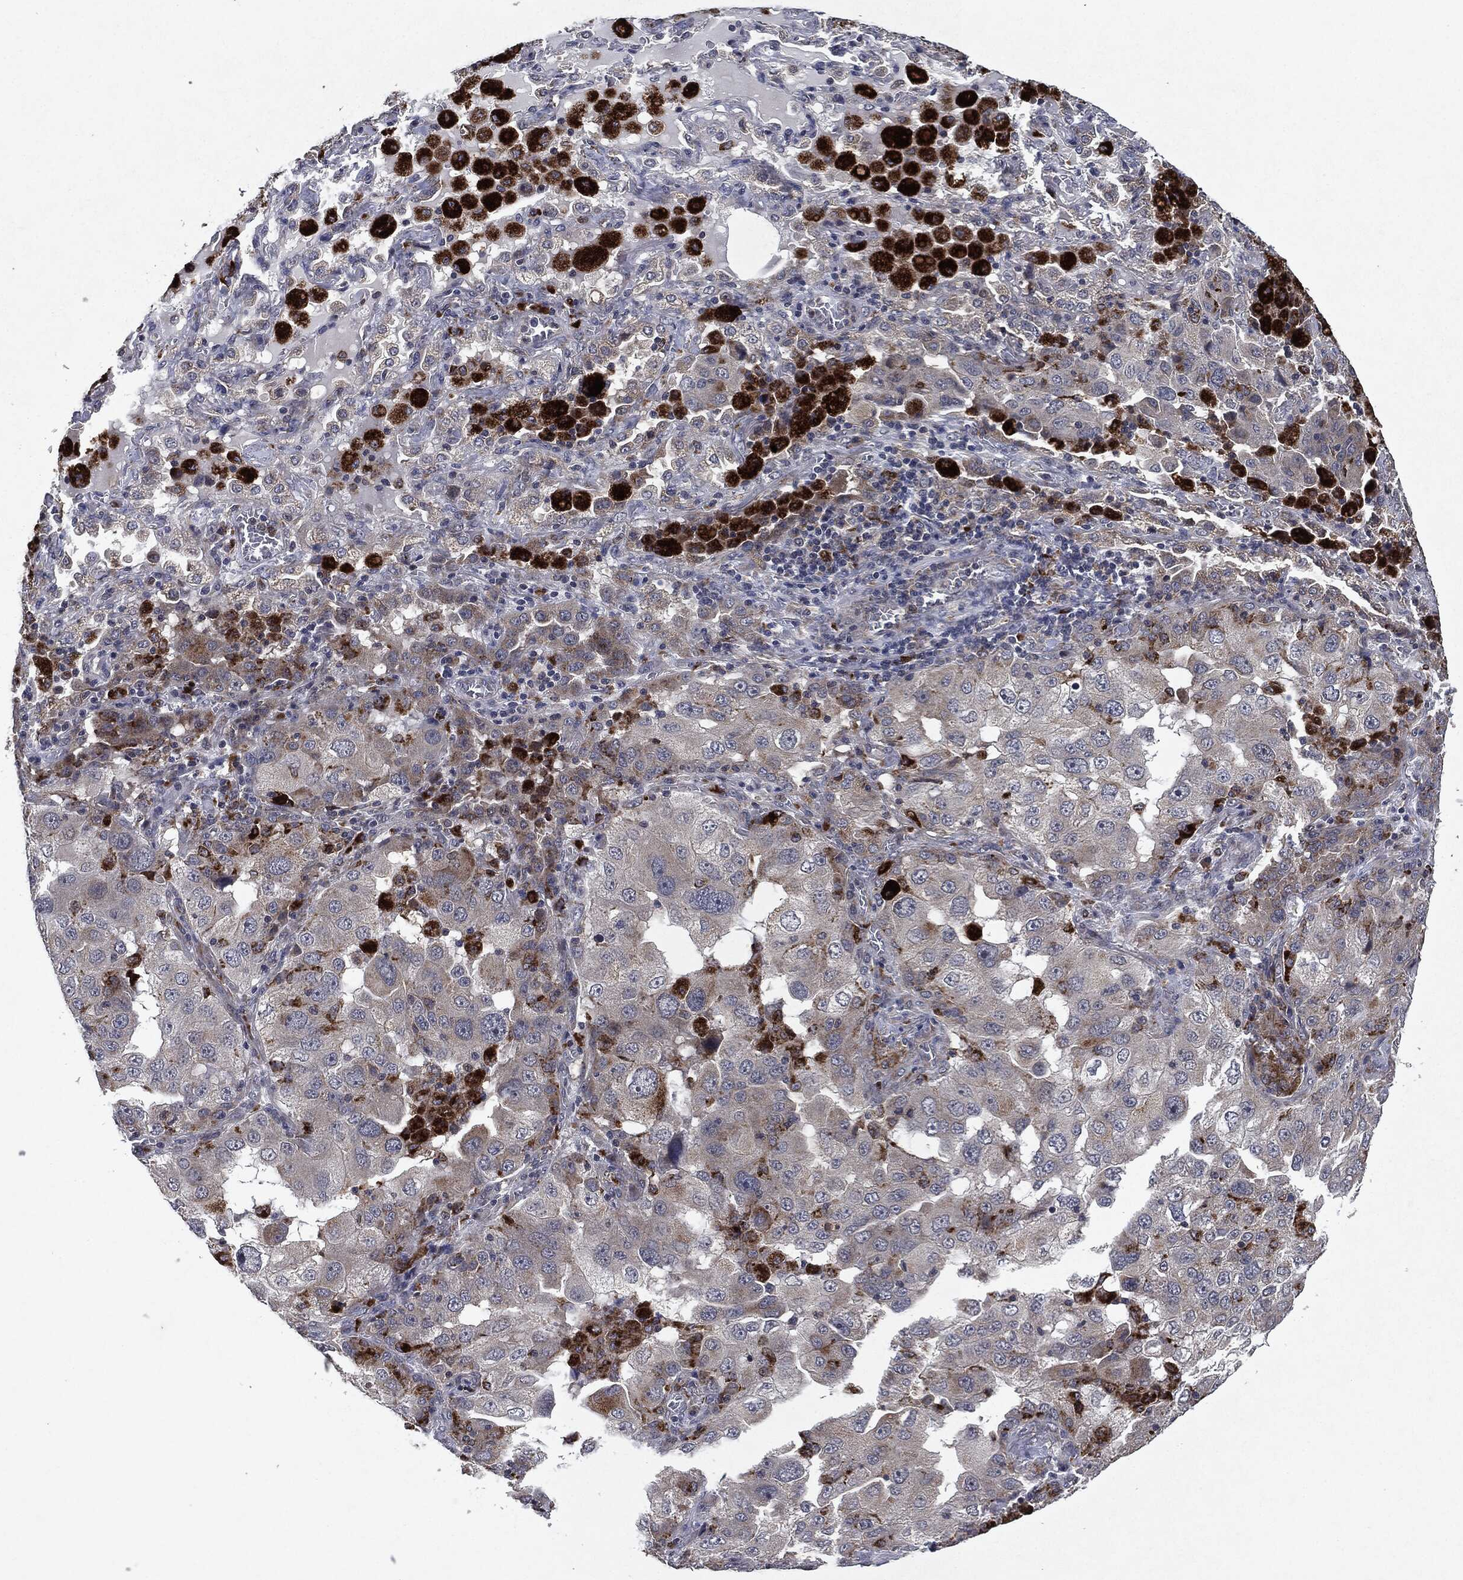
{"staining": {"intensity": "negative", "quantity": "none", "location": "none"}, "tissue": "lung cancer", "cell_type": "Tumor cells", "image_type": "cancer", "snomed": [{"axis": "morphology", "description": "Adenocarcinoma, NOS"}, {"axis": "topography", "description": "Lung"}], "caption": "Human lung cancer stained for a protein using IHC exhibits no staining in tumor cells.", "gene": "SLC31A2", "patient": {"sex": "female", "age": 61}}